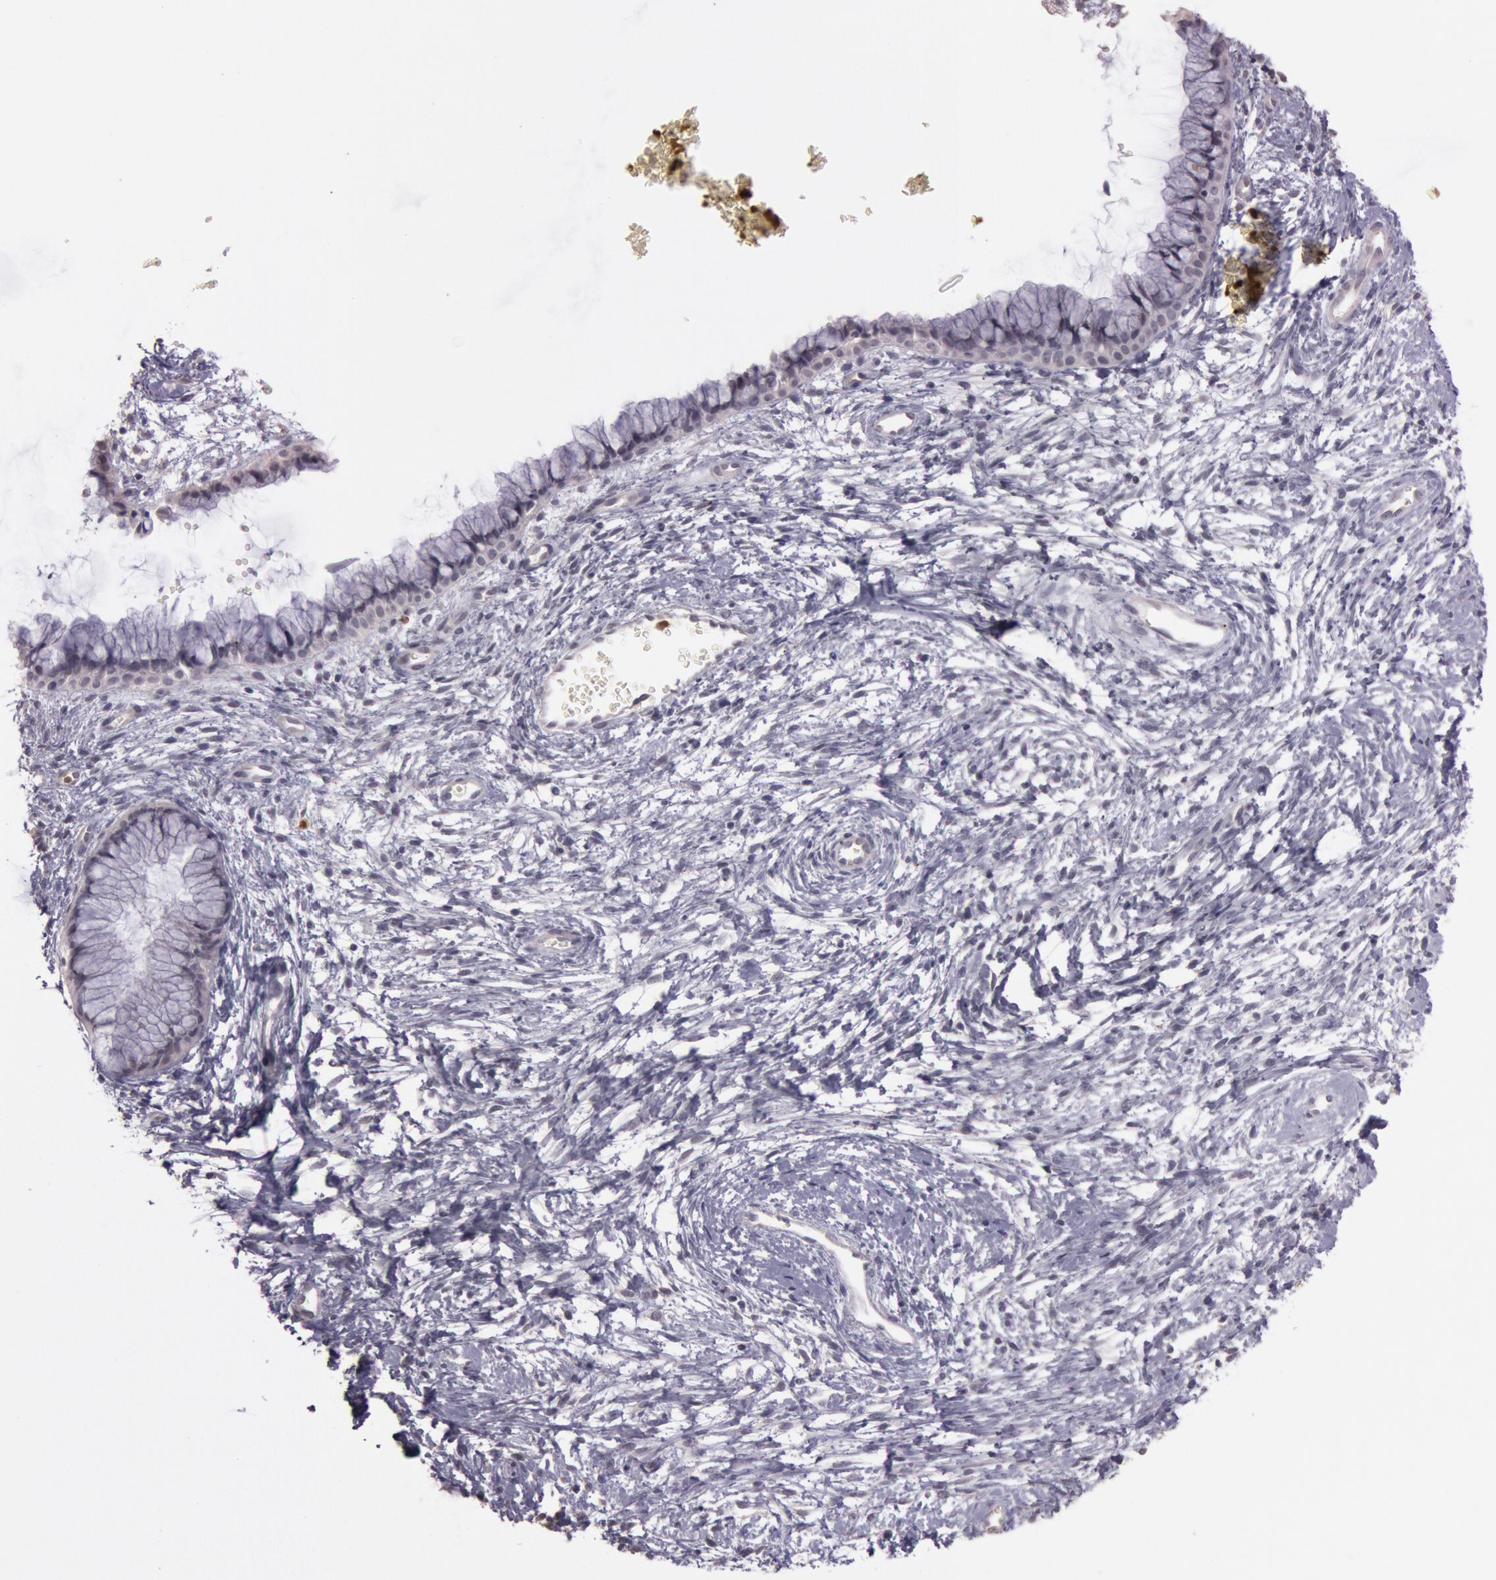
{"staining": {"intensity": "negative", "quantity": "none", "location": "none"}, "tissue": "cervix", "cell_type": "Glandular cells", "image_type": "normal", "snomed": [{"axis": "morphology", "description": "Normal tissue, NOS"}, {"axis": "topography", "description": "Cervix"}], "caption": "Immunohistochemistry micrograph of normal cervix: cervix stained with DAB displays no significant protein staining in glandular cells.", "gene": "KDM6A", "patient": {"sex": "female", "age": 39}}